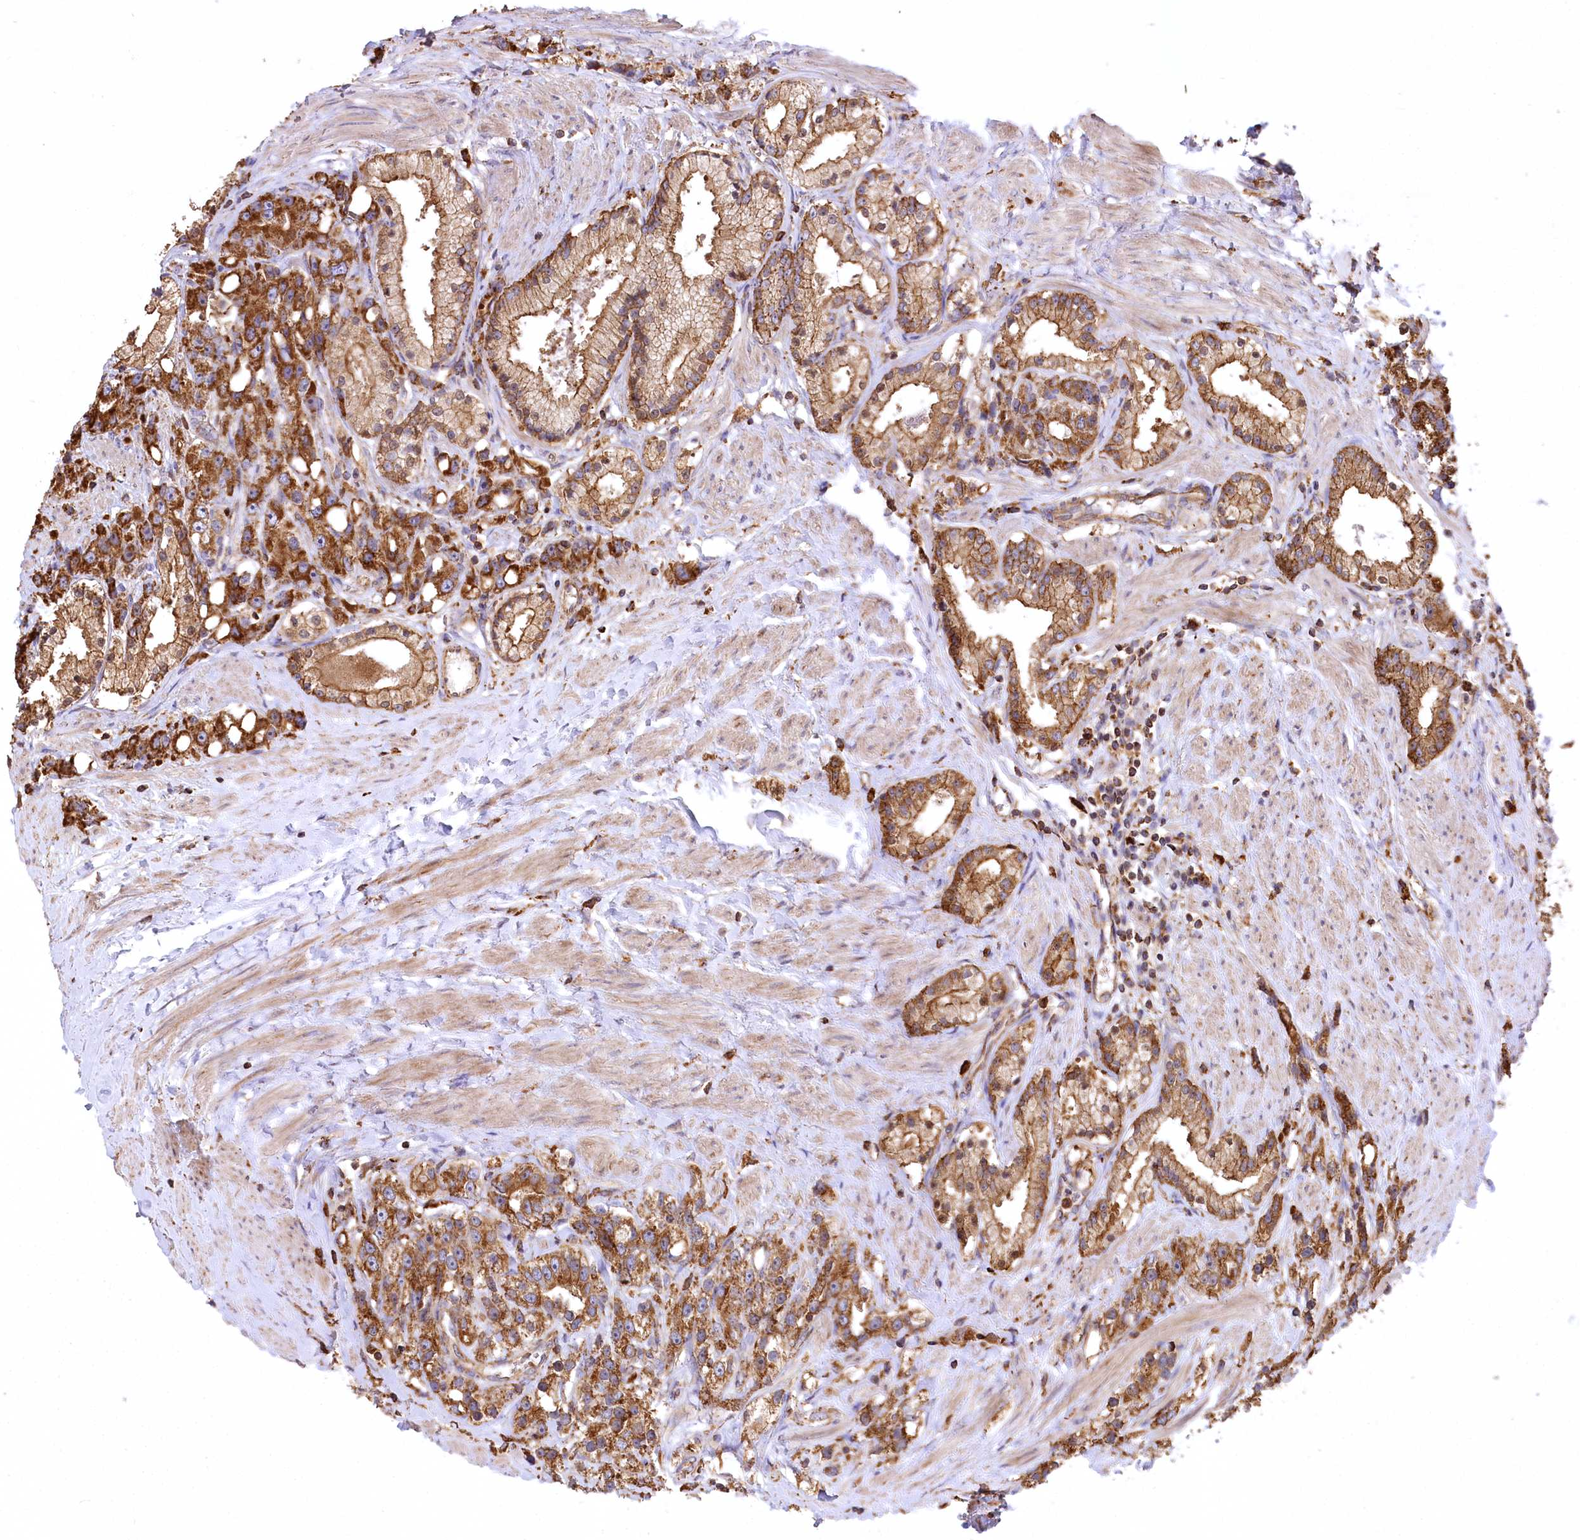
{"staining": {"intensity": "strong", "quantity": ">75%", "location": "cytoplasmic/membranous"}, "tissue": "prostate cancer", "cell_type": "Tumor cells", "image_type": "cancer", "snomed": [{"axis": "morphology", "description": "Adenocarcinoma, NOS"}, {"axis": "topography", "description": "Prostate"}], "caption": "Immunohistochemical staining of adenocarcinoma (prostate) displays high levels of strong cytoplasmic/membranous positivity in approximately >75% of tumor cells. (DAB (3,3'-diaminobenzidine) IHC, brown staining for protein, blue staining for nuclei).", "gene": "CARD19", "patient": {"sex": "male", "age": 79}}